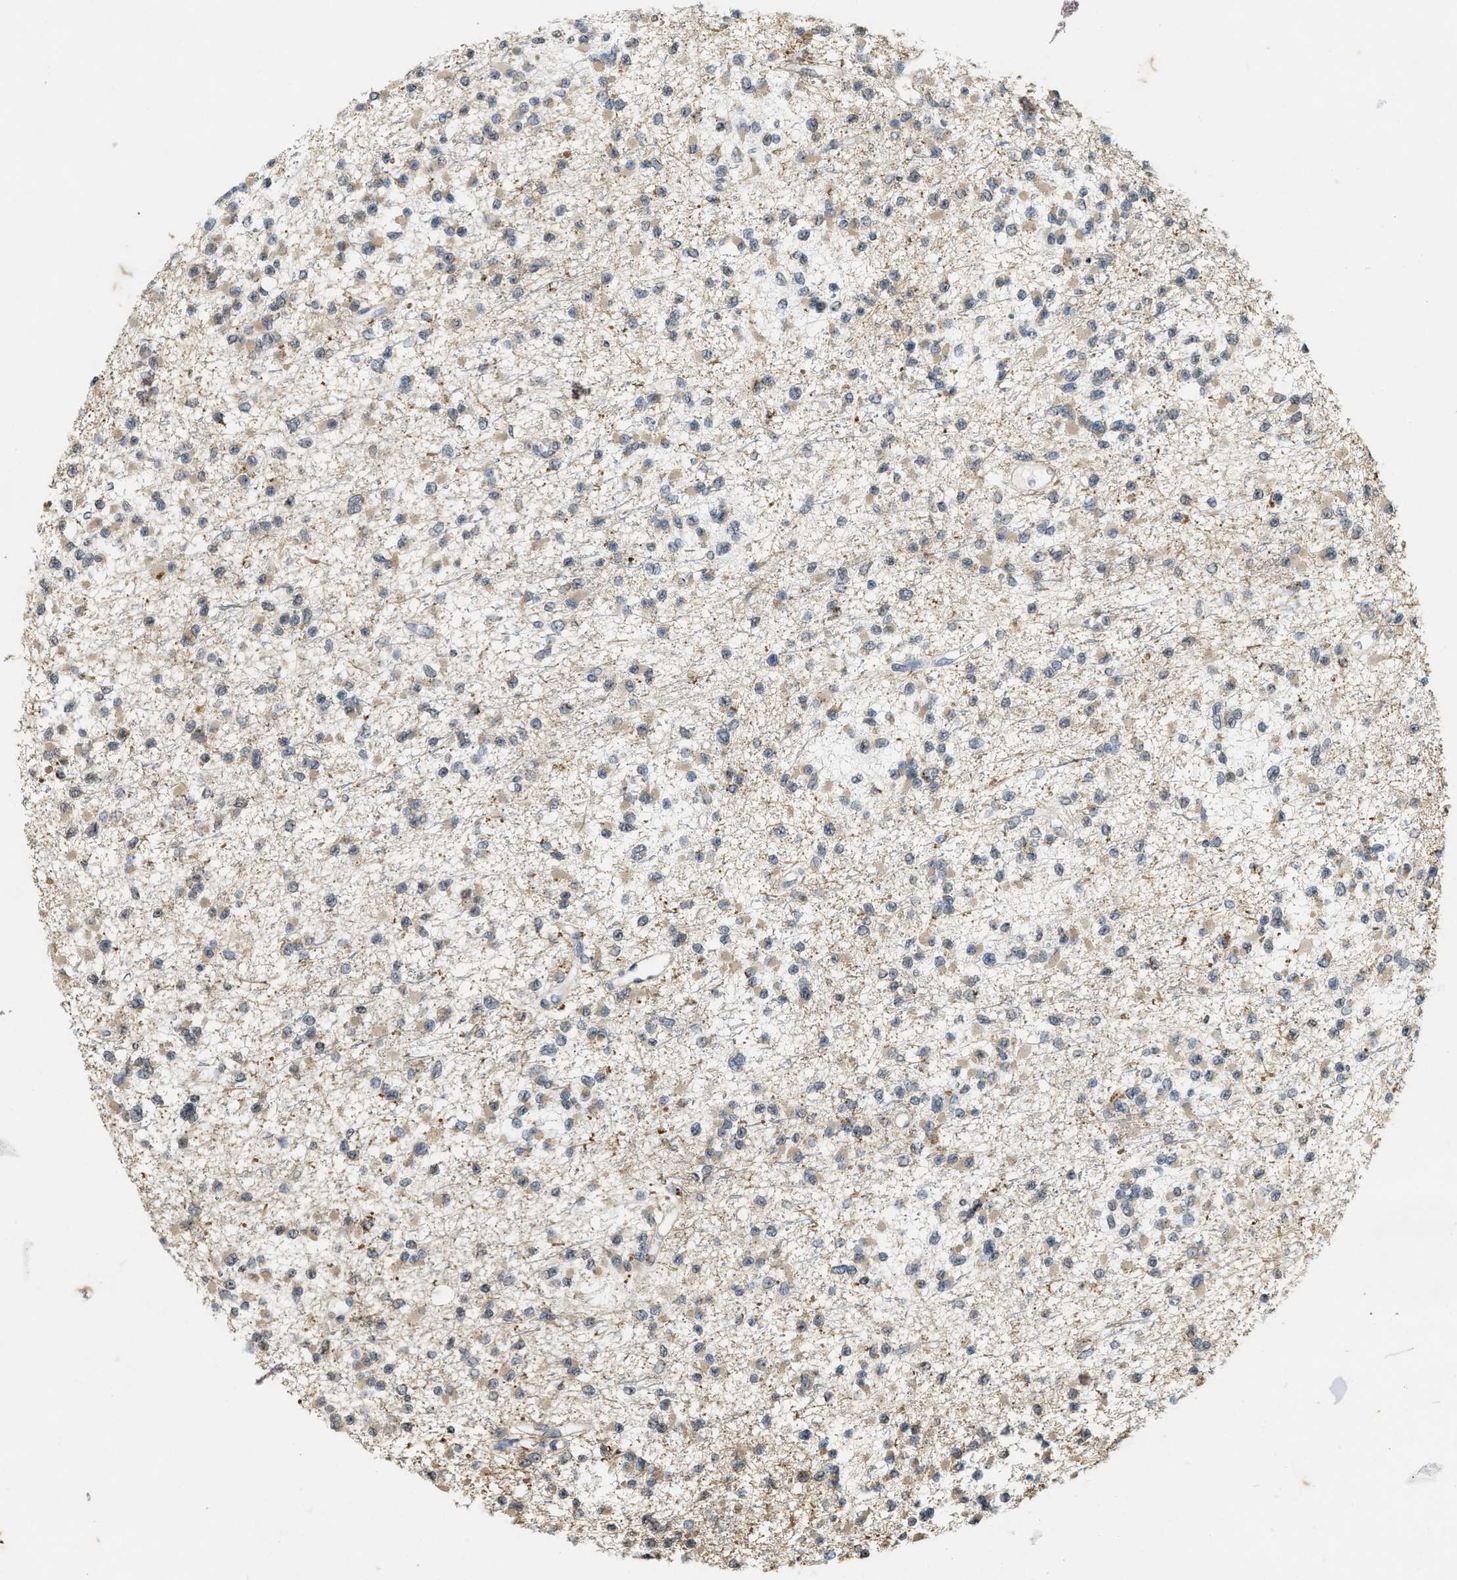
{"staining": {"intensity": "weak", "quantity": "25%-75%", "location": "cytoplasmic/membranous"}, "tissue": "glioma", "cell_type": "Tumor cells", "image_type": "cancer", "snomed": [{"axis": "morphology", "description": "Glioma, malignant, Low grade"}, {"axis": "topography", "description": "Brain"}], "caption": "Brown immunohistochemical staining in human glioma shows weak cytoplasmic/membranous positivity in about 25%-75% of tumor cells.", "gene": "KIF21A", "patient": {"sex": "female", "age": 22}}